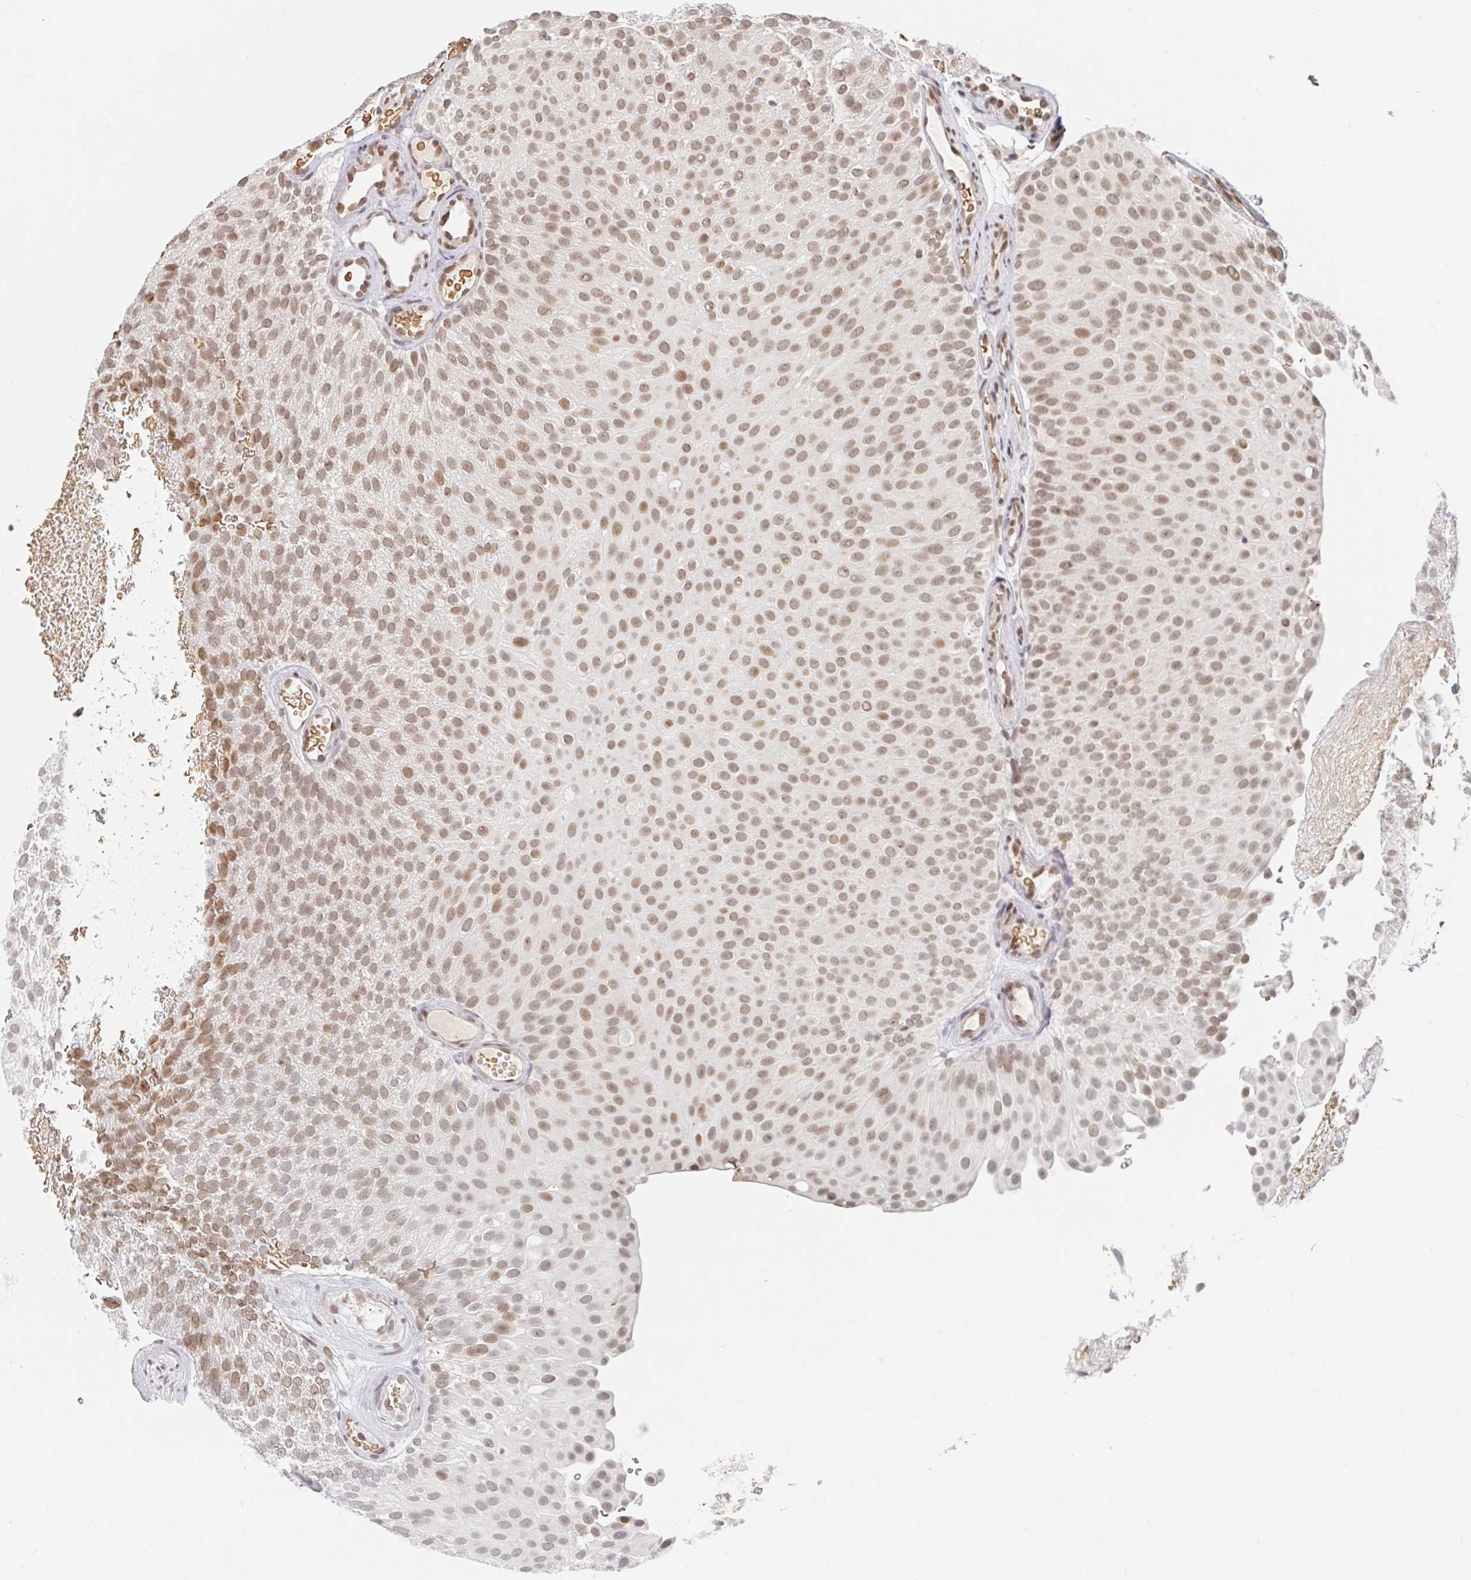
{"staining": {"intensity": "moderate", "quantity": ">75%", "location": "nuclear"}, "tissue": "urothelial cancer", "cell_type": "Tumor cells", "image_type": "cancer", "snomed": [{"axis": "morphology", "description": "Urothelial carcinoma, Low grade"}, {"axis": "topography", "description": "Urinary bladder"}], "caption": "Urothelial carcinoma (low-grade) stained with a protein marker demonstrates moderate staining in tumor cells.", "gene": "CHD2", "patient": {"sex": "male", "age": 78}}